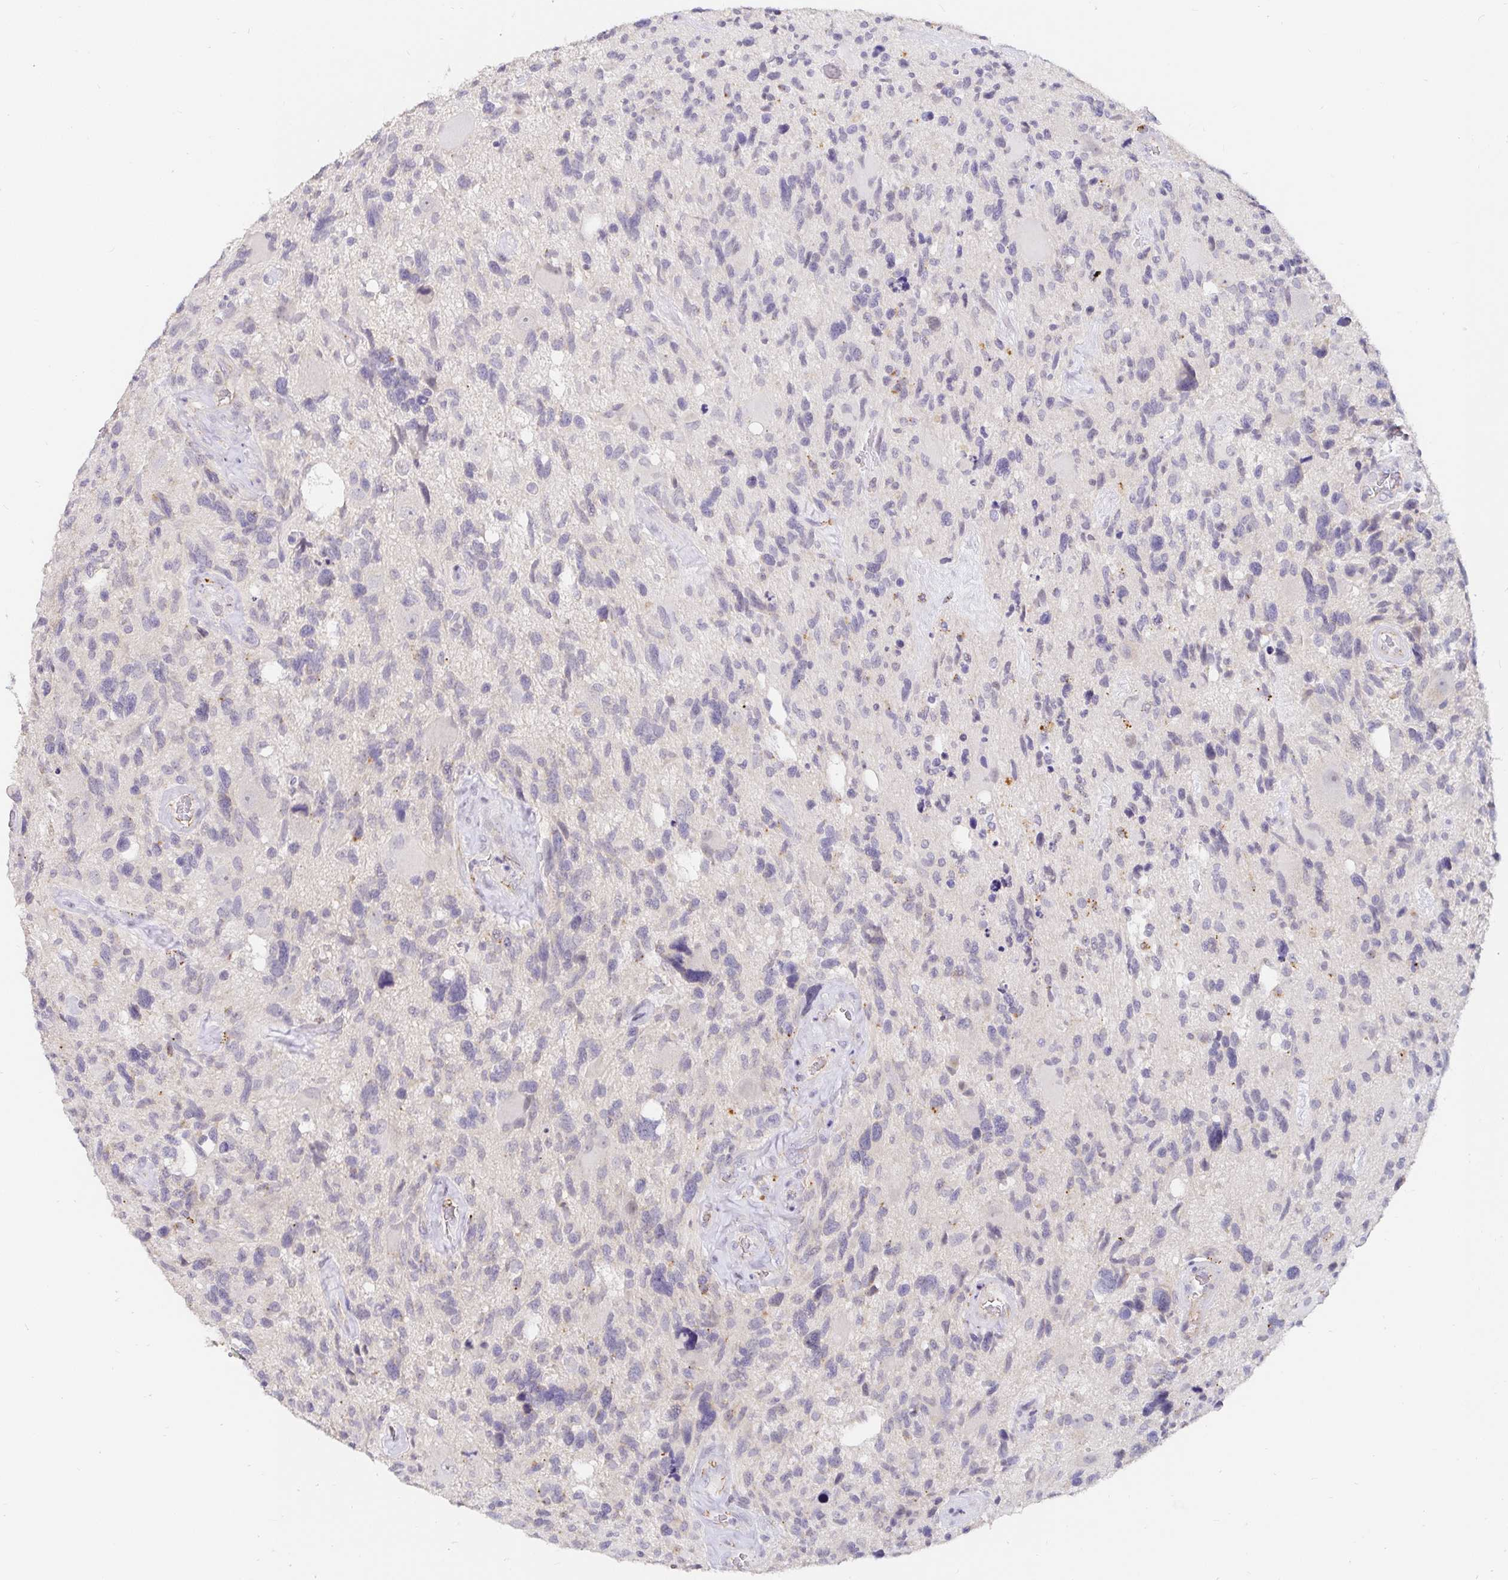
{"staining": {"intensity": "negative", "quantity": "none", "location": "none"}, "tissue": "glioma", "cell_type": "Tumor cells", "image_type": "cancer", "snomed": [{"axis": "morphology", "description": "Glioma, malignant, High grade"}, {"axis": "topography", "description": "Brain"}], "caption": "High magnification brightfield microscopy of high-grade glioma (malignant) stained with DAB (brown) and counterstained with hematoxylin (blue): tumor cells show no significant positivity.", "gene": "PDX1", "patient": {"sex": "male", "age": 49}}